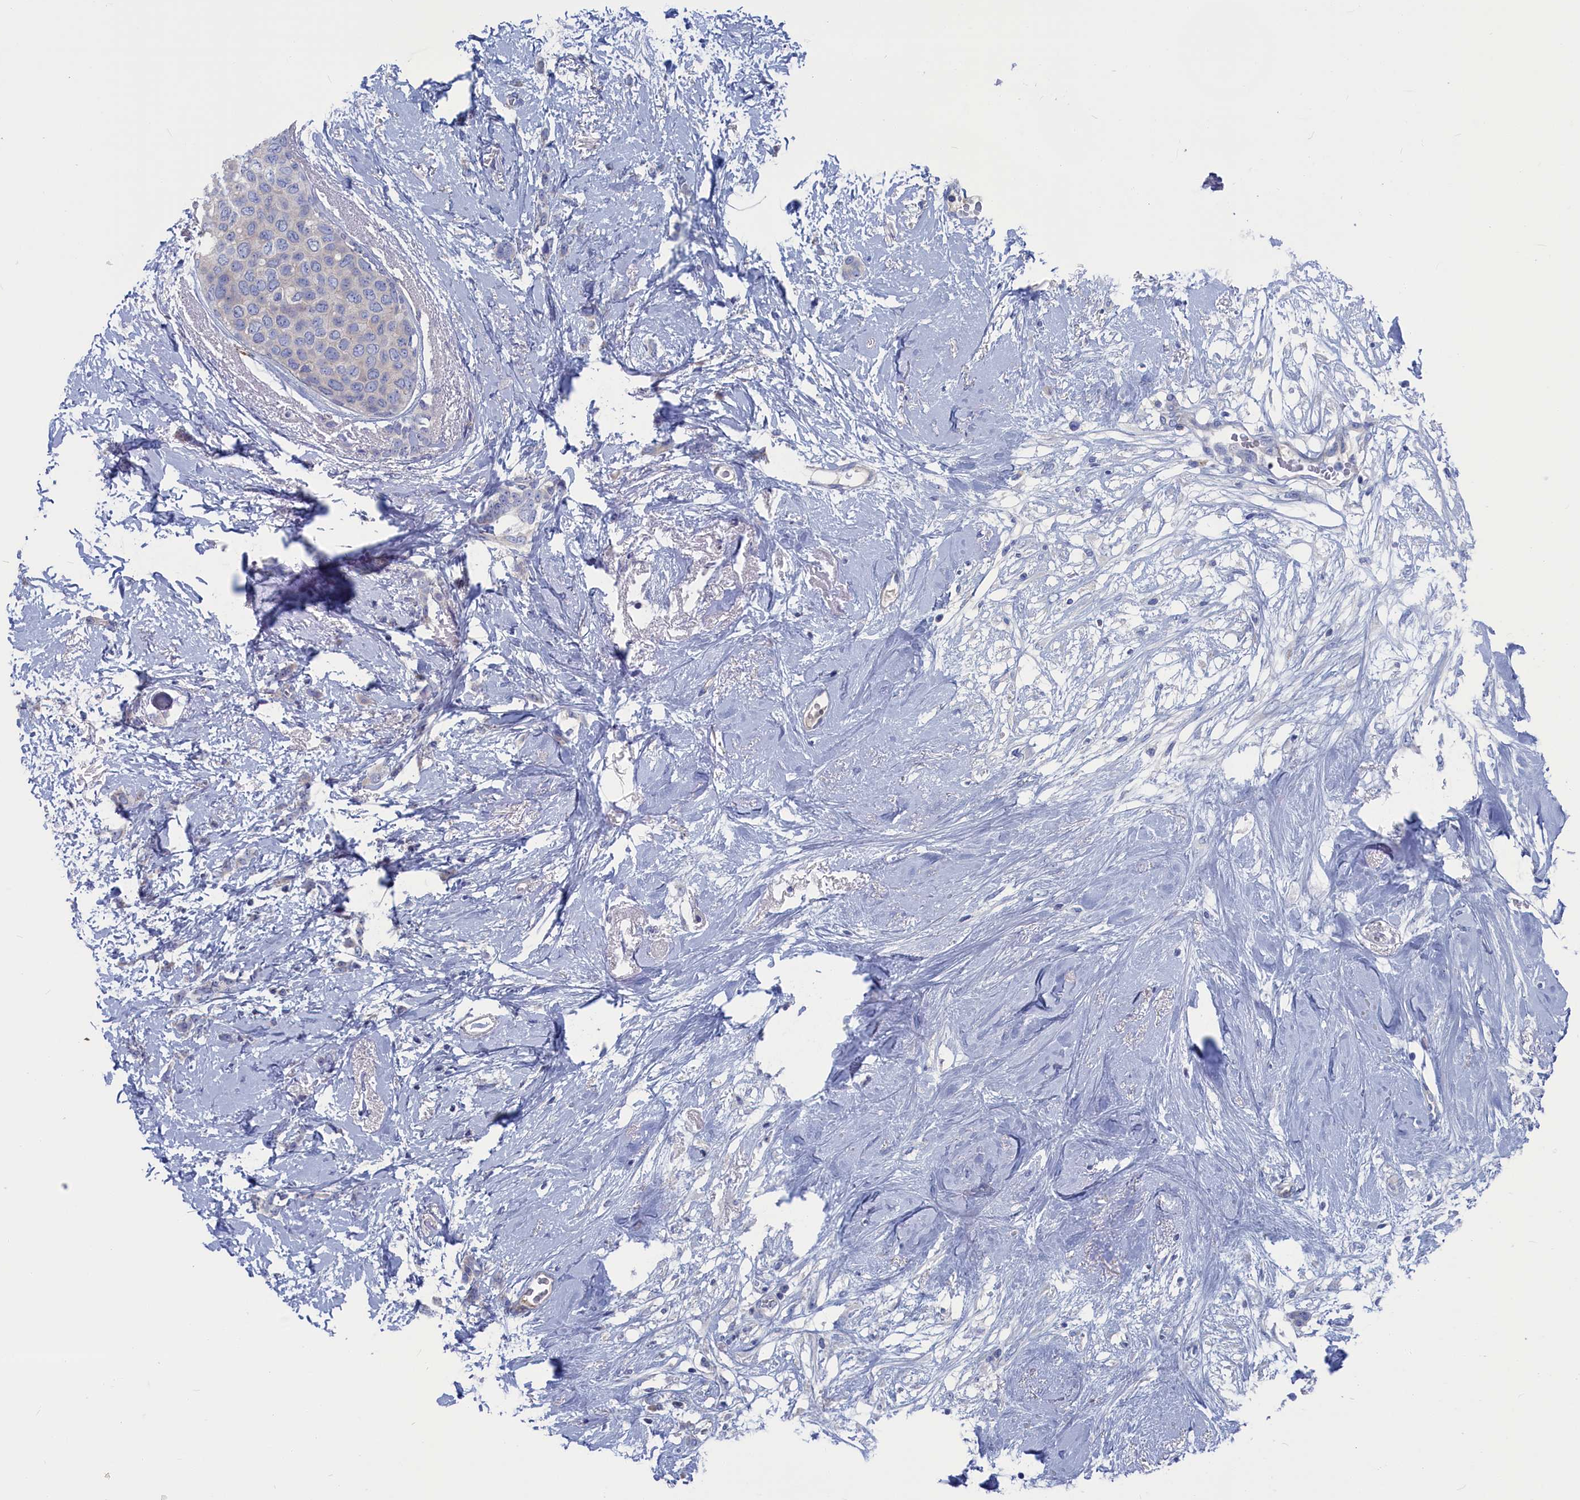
{"staining": {"intensity": "negative", "quantity": "none", "location": "none"}, "tissue": "breast cancer", "cell_type": "Tumor cells", "image_type": "cancer", "snomed": [{"axis": "morphology", "description": "Duct carcinoma"}, {"axis": "topography", "description": "Breast"}], "caption": "There is no significant expression in tumor cells of infiltrating ductal carcinoma (breast).", "gene": "CEND1", "patient": {"sex": "female", "age": 72}}